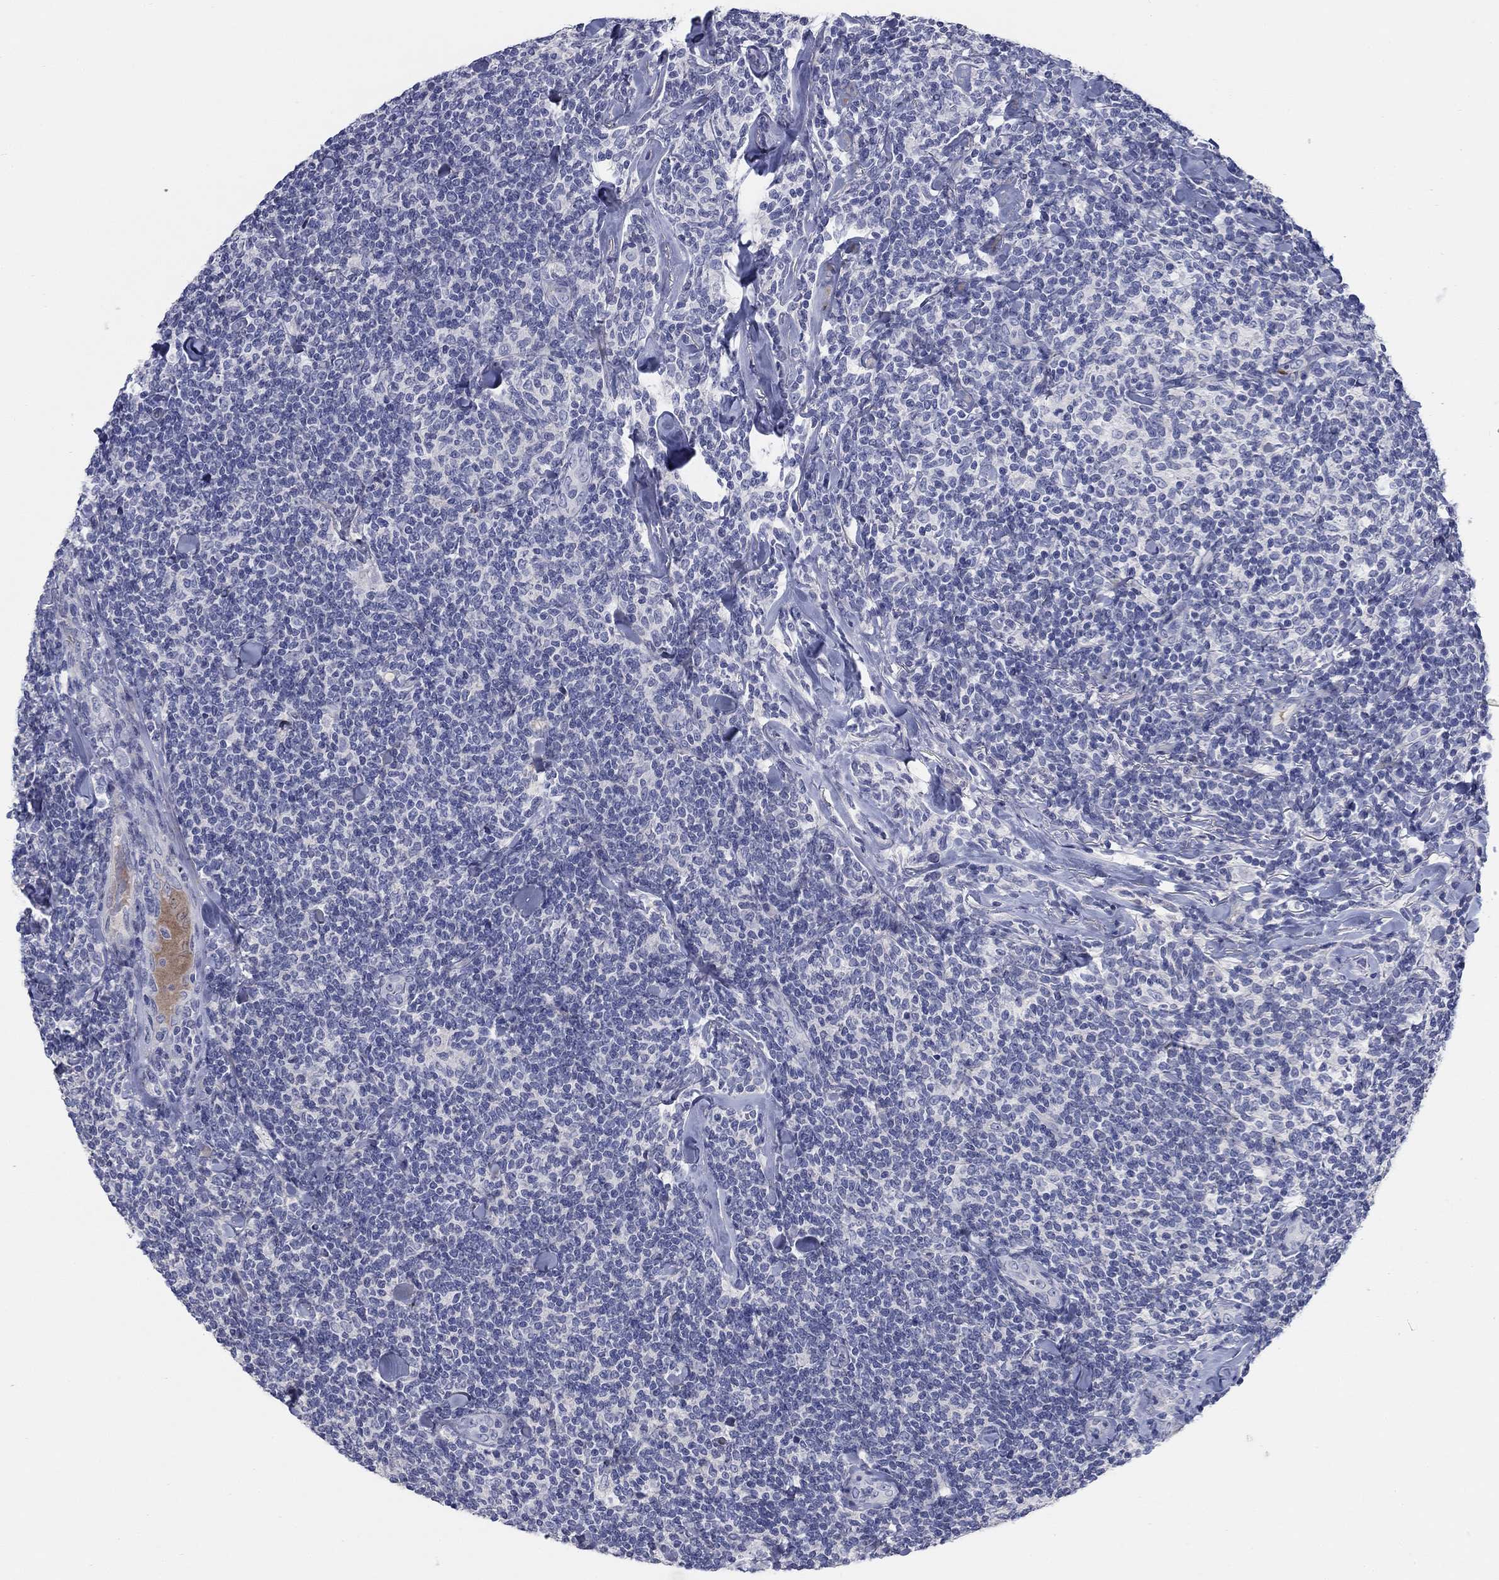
{"staining": {"intensity": "negative", "quantity": "none", "location": "none"}, "tissue": "lymphoma", "cell_type": "Tumor cells", "image_type": "cancer", "snomed": [{"axis": "morphology", "description": "Malignant lymphoma, non-Hodgkin's type, Low grade"}, {"axis": "topography", "description": "Lymph node"}], "caption": "Tumor cells show no significant expression in lymphoma.", "gene": "TMEM249", "patient": {"sex": "female", "age": 56}}